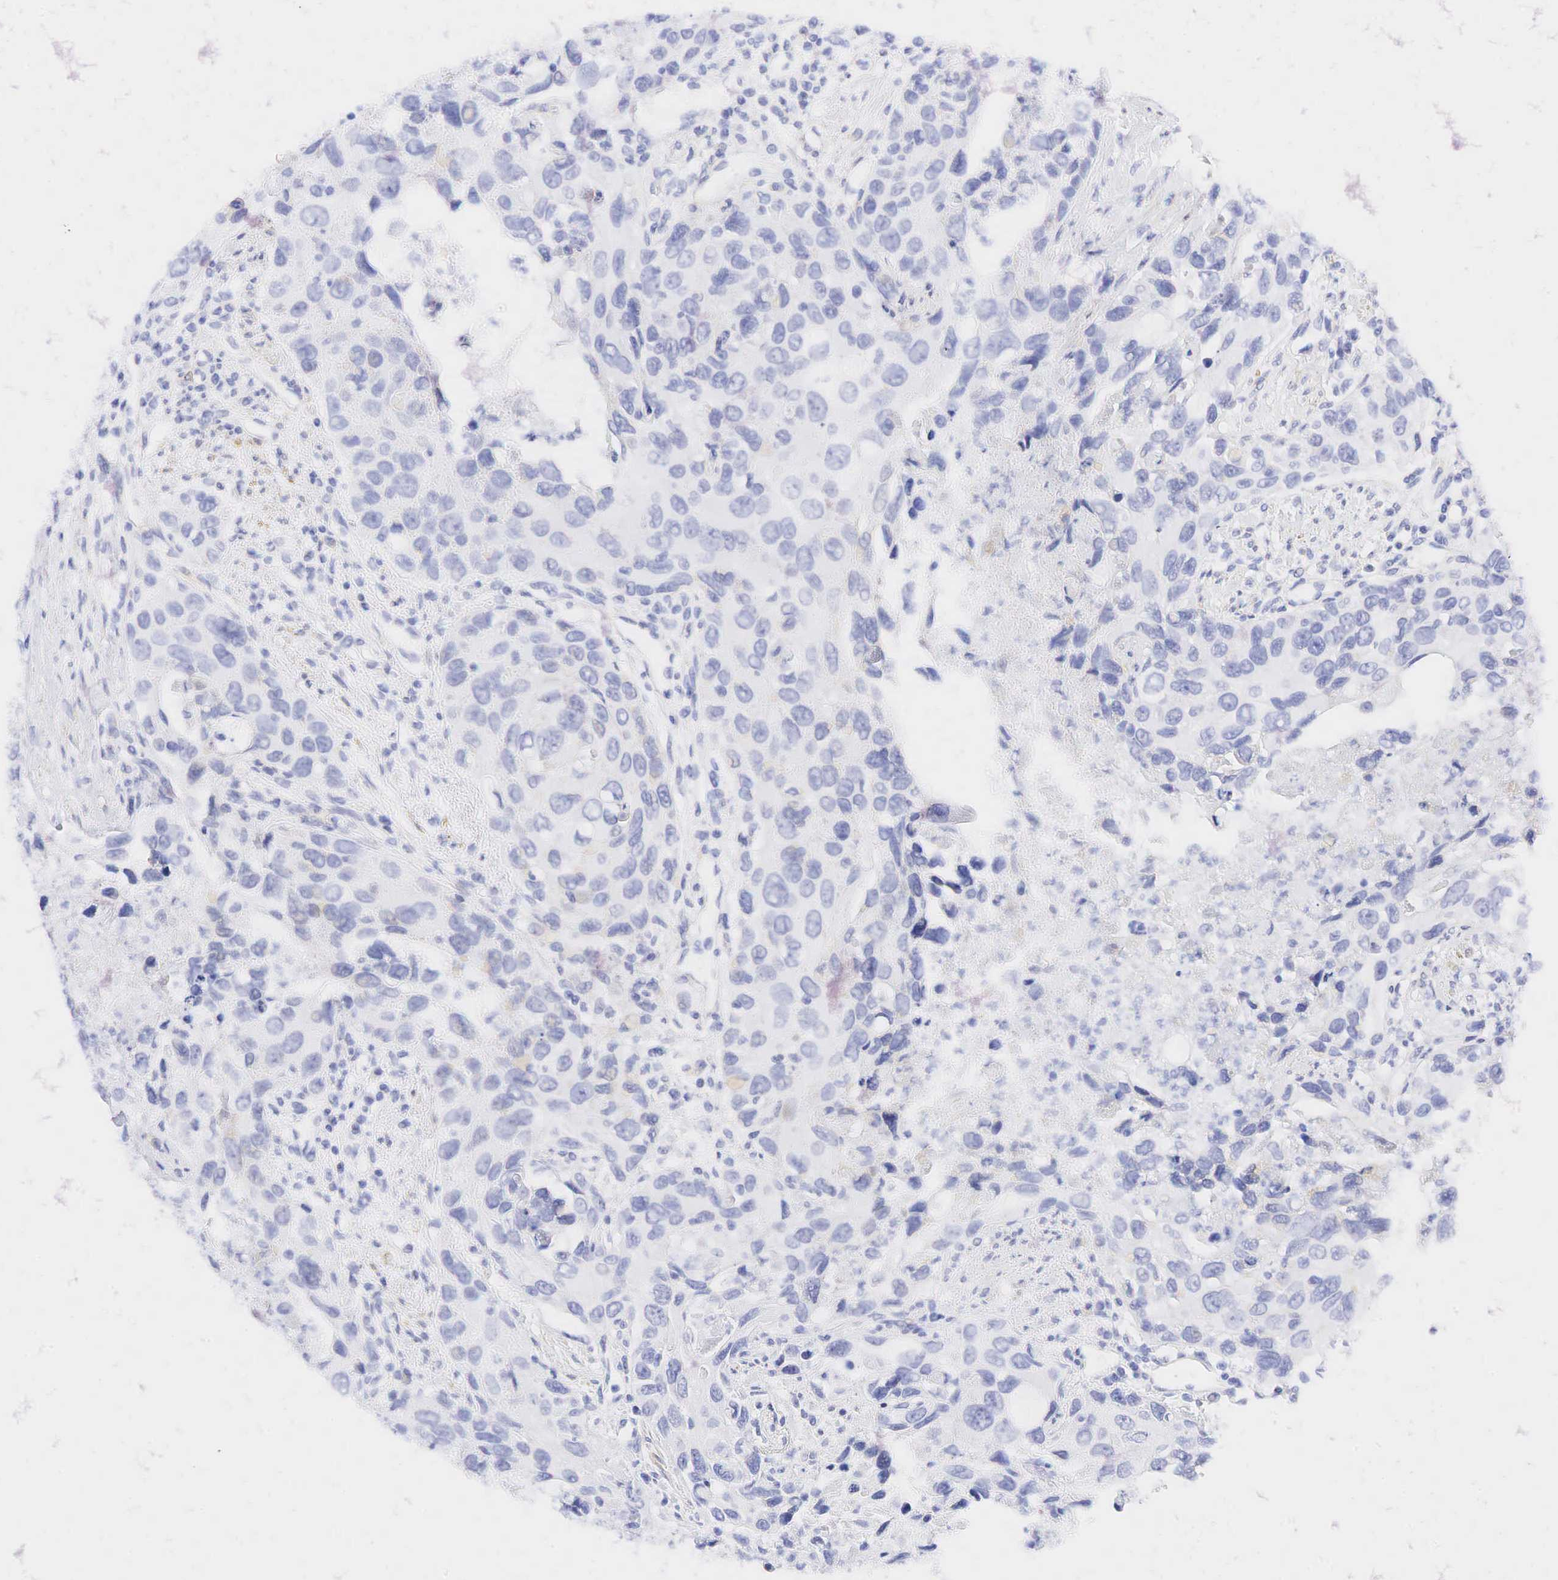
{"staining": {"intensity": "negative", "quantity": "none", "location": "none"}, "tissue": "urothelial cancer", "cell_type": "Tumor cells", "image_type": "cancer", "snomed": [{"axis": "morphology", "description": "Urothelial carcinoma, High grade"}, {"axis": "topography", "description": "Urinary bladder"}], "caption": "High-grade urothelial carcinoma stained for a protein using immunohistochemistry reveals no positivity tumor cells.", "gene": "CALD1", "patient": {"sex": "male", "age": 71}}